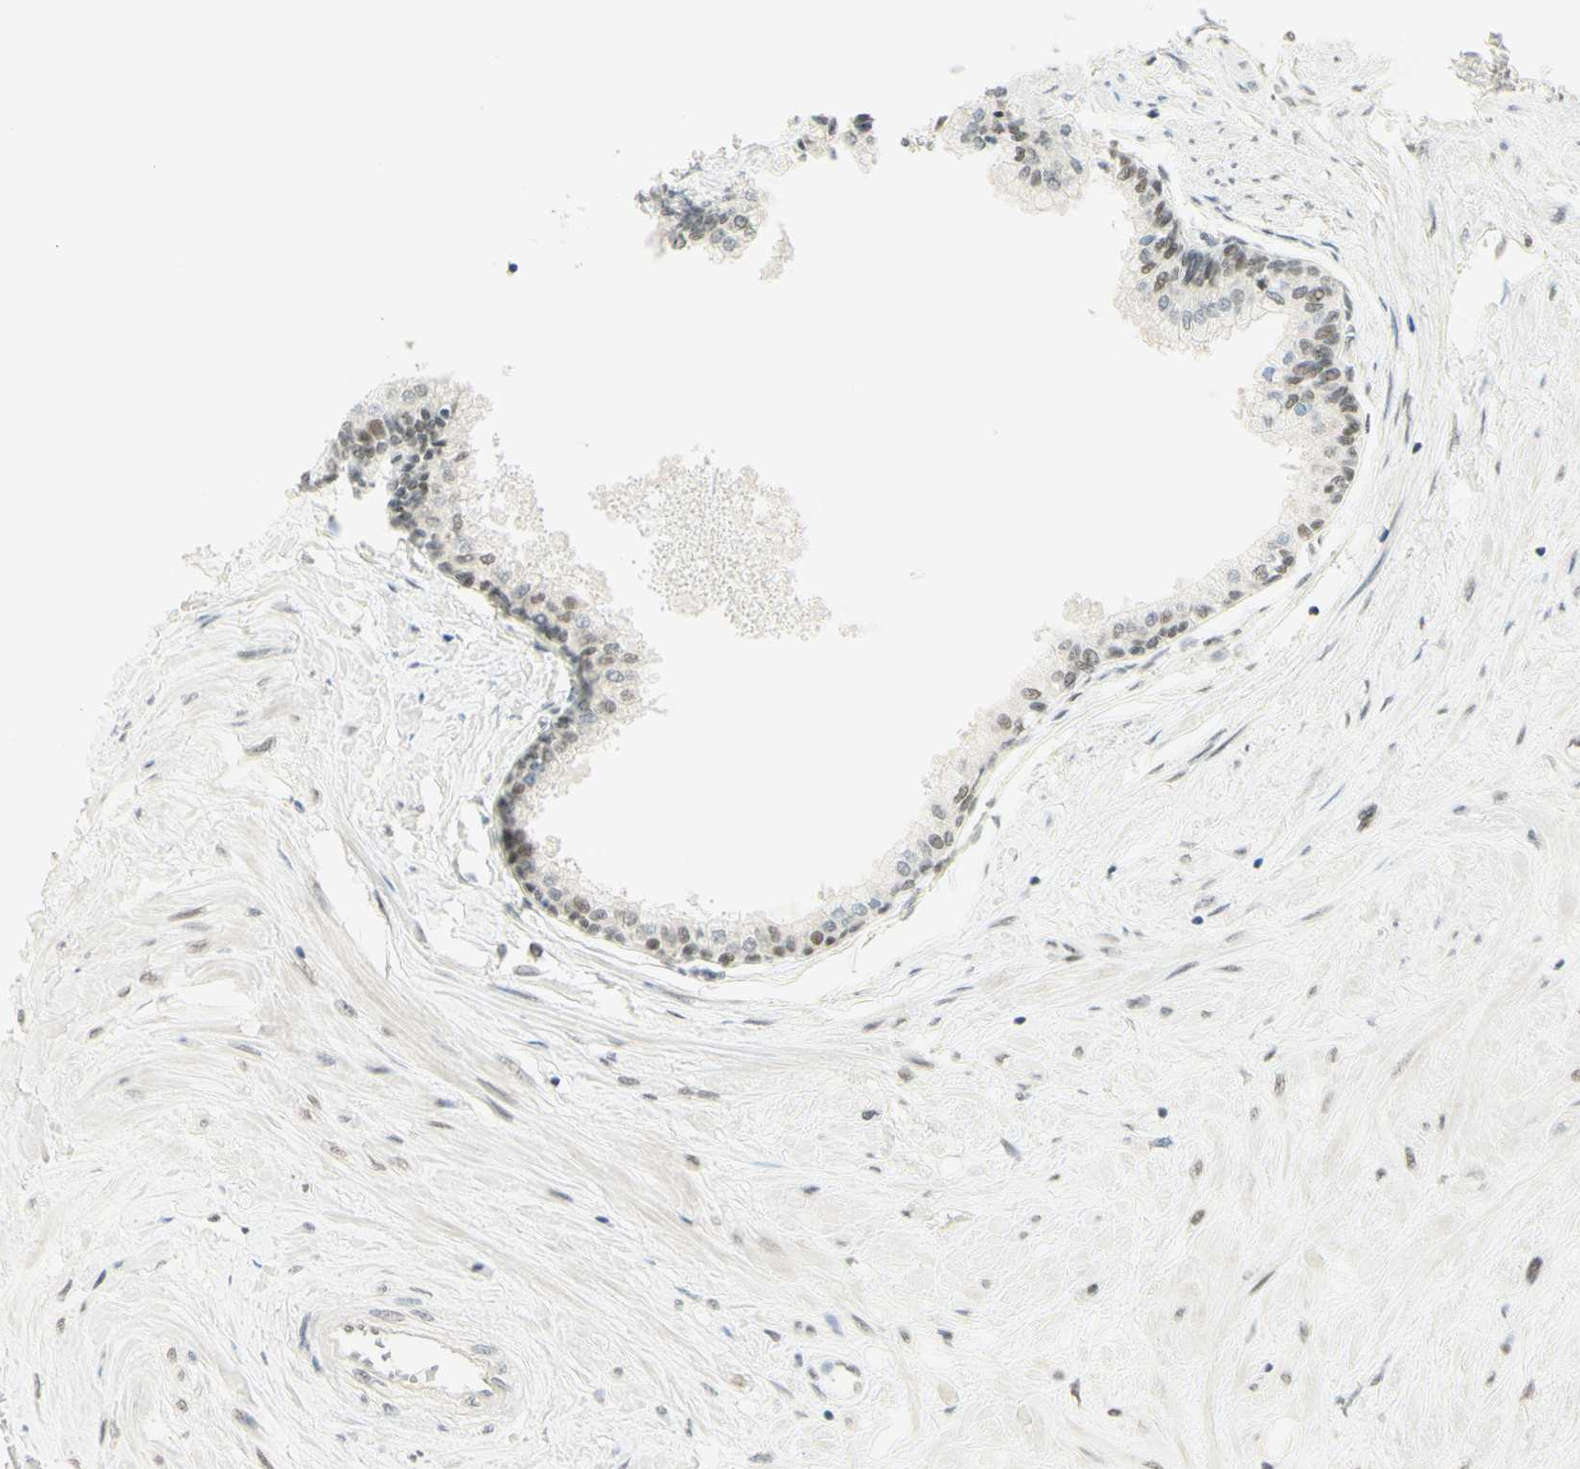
{"staining": {"intensity": "weak", "quantity": "25%-75%", "location": "nuclear"}, "tissue": "prostate", "cell_type": "Glandular cells", "image_type": "normal", "snomed": [{"axis": "morphology", "description": "Normal tissue, NOS"}, {"axis": "topography", "description": "Prostate"}, {"axis": "topography", "description": "Seminal veicle"}], "caption": "This is a photomicrograph of IHC staining of benign prostate, which shows weak staining in the nuclear of glandular cells.", "gene": "PMS2", "patient": {"sex": "male", "age": 60}}